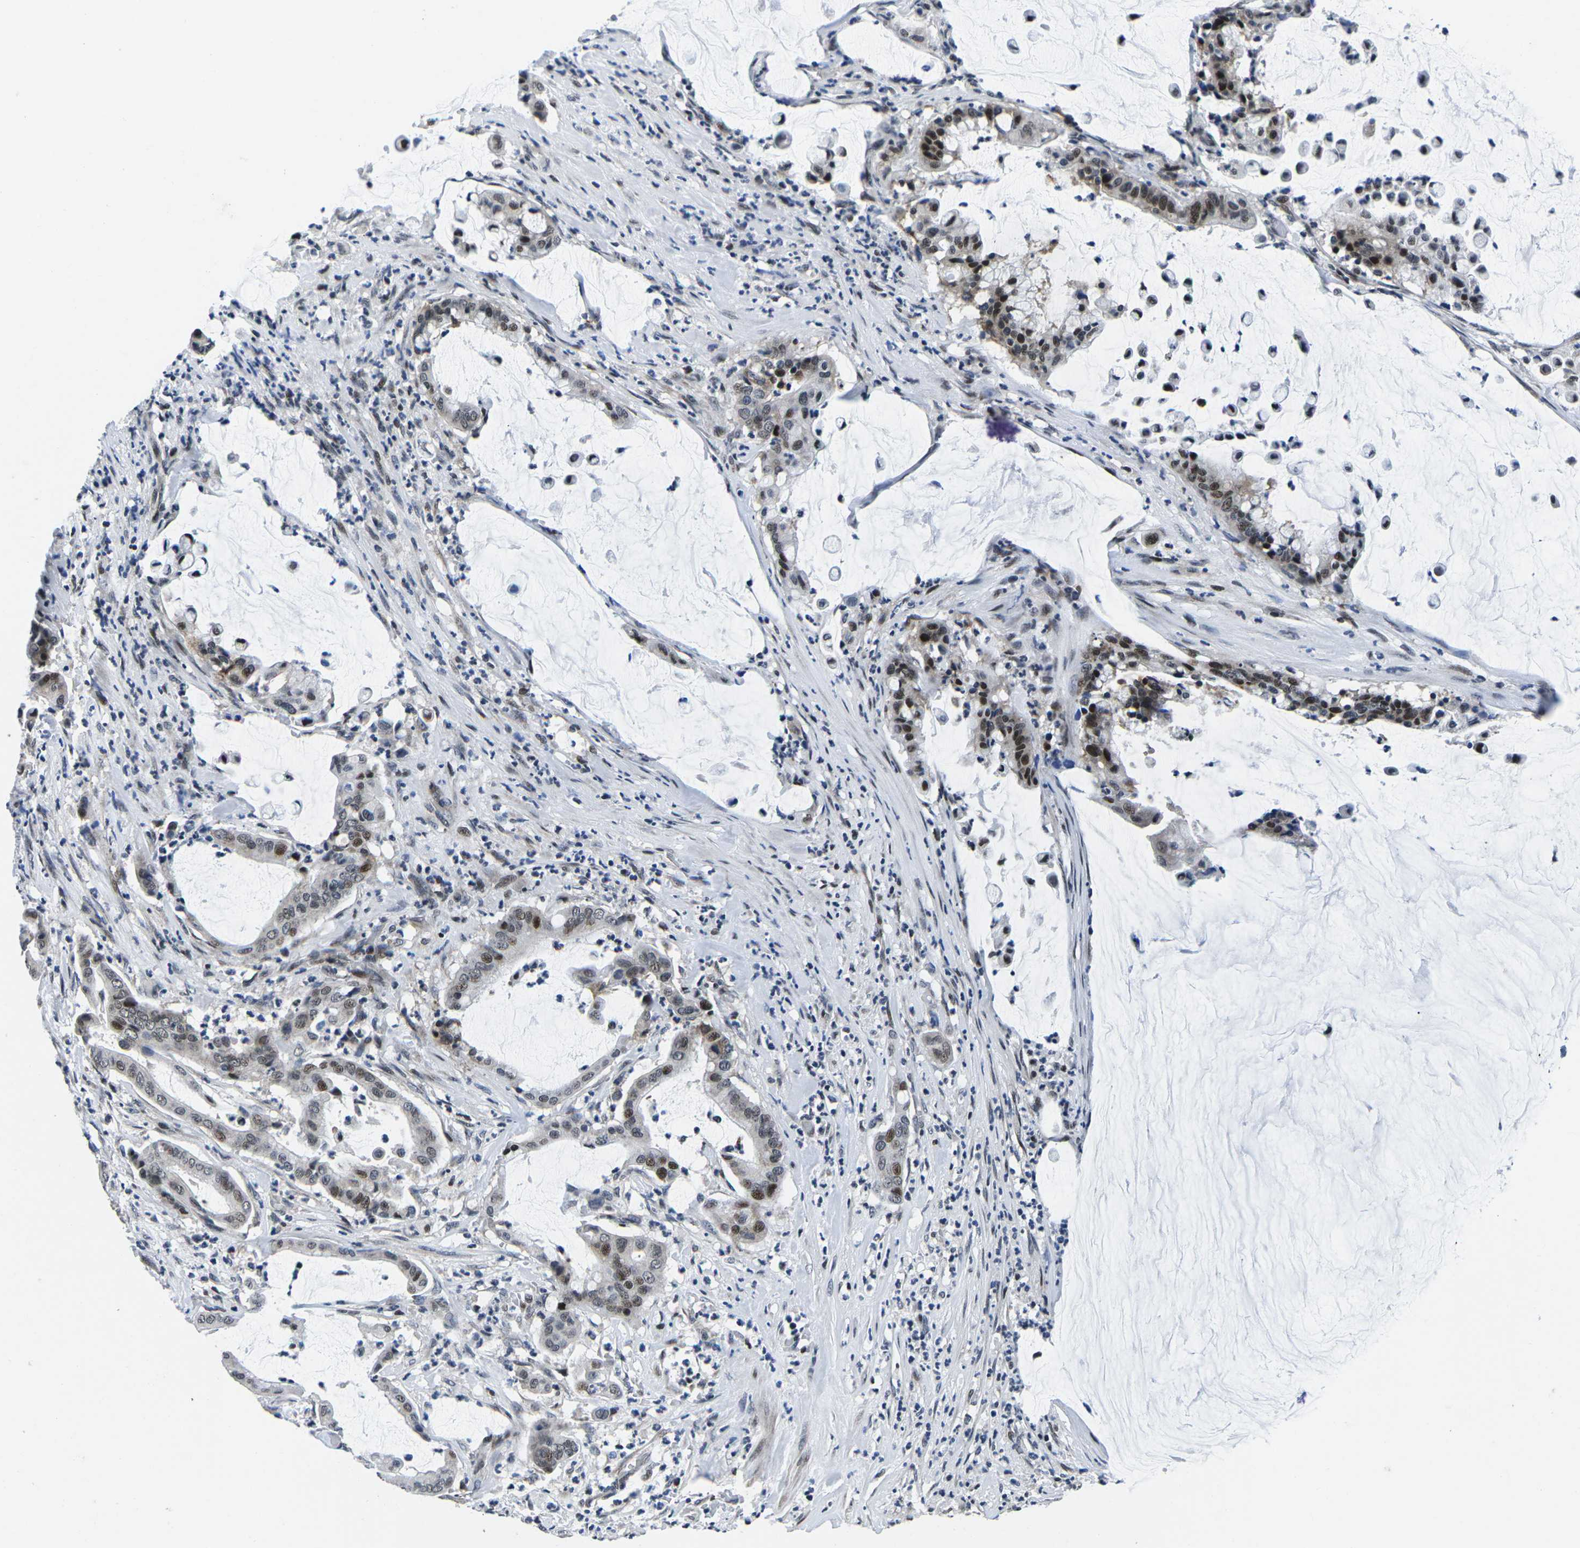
{"staining": {"intensity": "strong", "quantity": "25%-75%", "location": "nuclear"}, "tissue": "pancreatic cancer", "cell_type": "Tumor cells", "image_type": "cancer", "snomed": [{"axis": "morphology", "description": "Adenocarcinoma, NOS"}, {"axis": "topography", "description": "Pancreas"}], "caption": "There is high levels of strong nuclear staining in tumor cells of adenocarcinoma (pancreatic), as demonstrated by immunohistochemical staining (brown color).", "gene": "CDC73", "patient": {"sex": "male", "age": 41}}